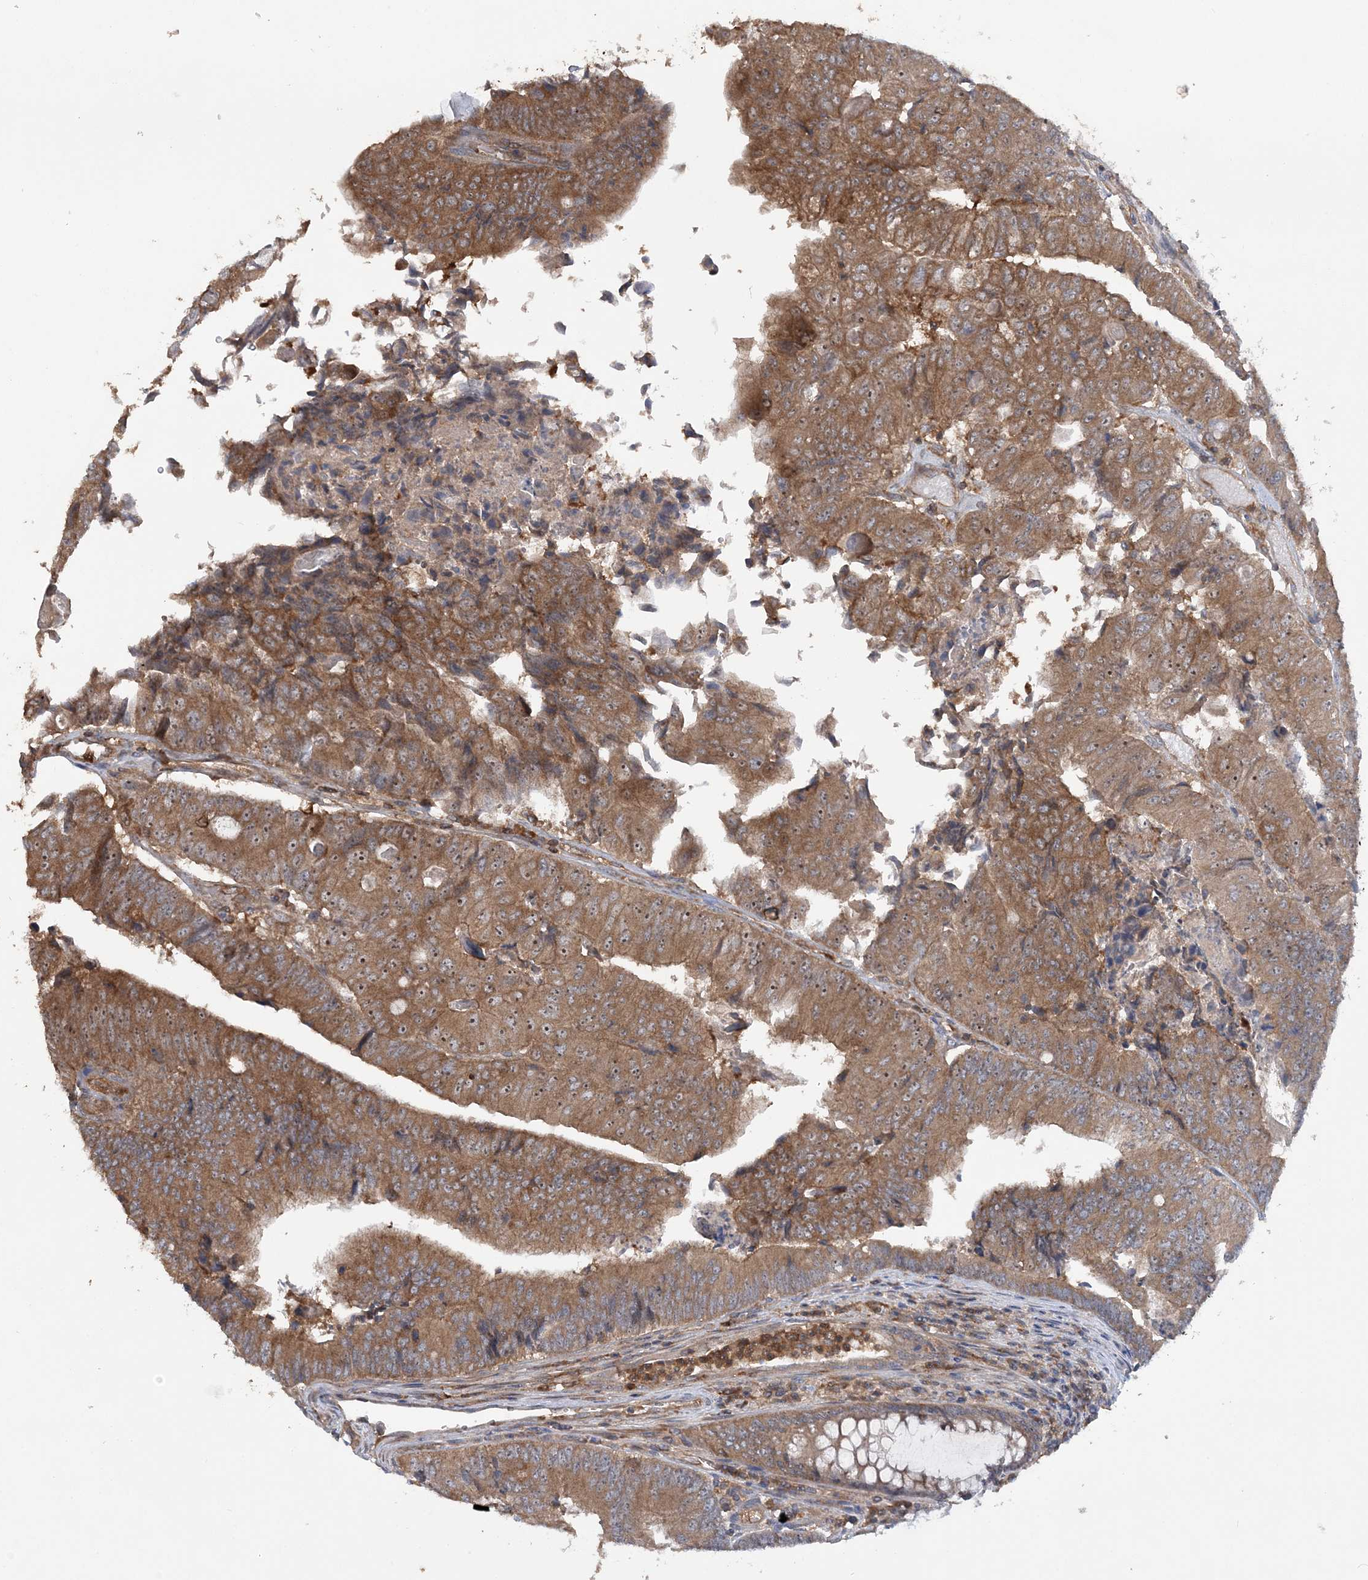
{"staining": {"intensity": "moderate", "quantity": ">75%", "location": "cytoplasmic/membranous,nuclear"}, "tissue": "colorectal cancer", "cell_type": "Tumor cells", "image_type": "cancer", "snomed": [{"axis": "morphology", "description": "Adenocarcinoma, NOS"}, {"axis": "topography", "description": "Colon"}], "caption": "Brown immunohistochemical staining in colorectal cancer (adenocarcinoma) exhibits moderate cytoplasmic/membranous and nuclear staining in about >75% of tumor cells. (DAB (3,3'-diaminobenzidine) IHC, brown staining for protein, blue staining for nuclei).", "gene": "ACAP2", "patient": {"sex": "female", "age": 67}}